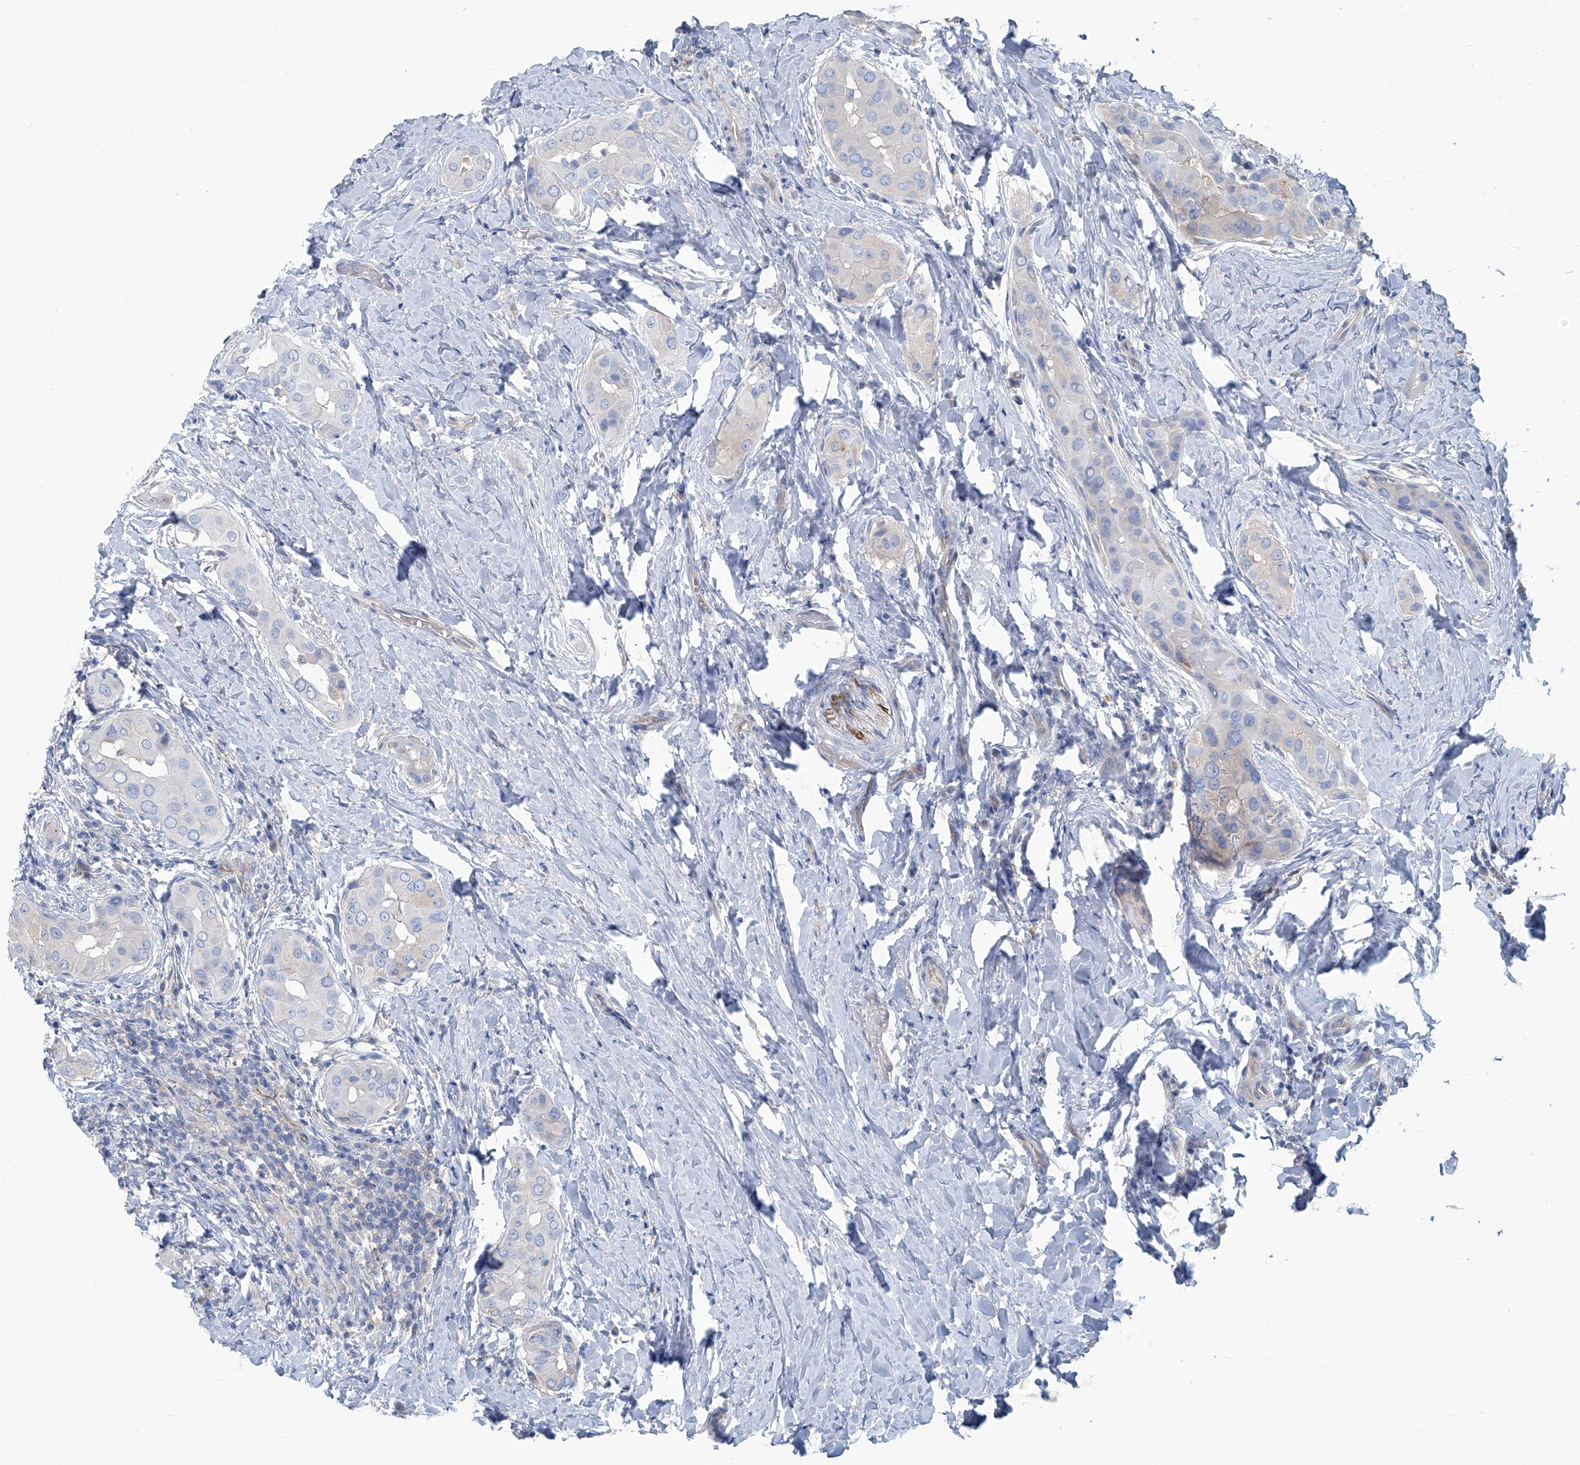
{"staining": {"intensity": "negative", "quantity": "none", "location": "none"}, "tissue": "thyroid cancer", "cell_type": "Tumor cells", "image_type": "cancer", "snomed": [{"axis": "morphology", "description": "Papillary adenocarcinoma, NOS"}, {"axis": "topography", "description": "Thyroid gland"}], "caption": "Immunohistochemical staining of papillary adenocarcinoma (thyroid) reveals no significant expression in tumor cells.", "gene": "PFKL", "patient": {"sex": "male", "age": 33}}